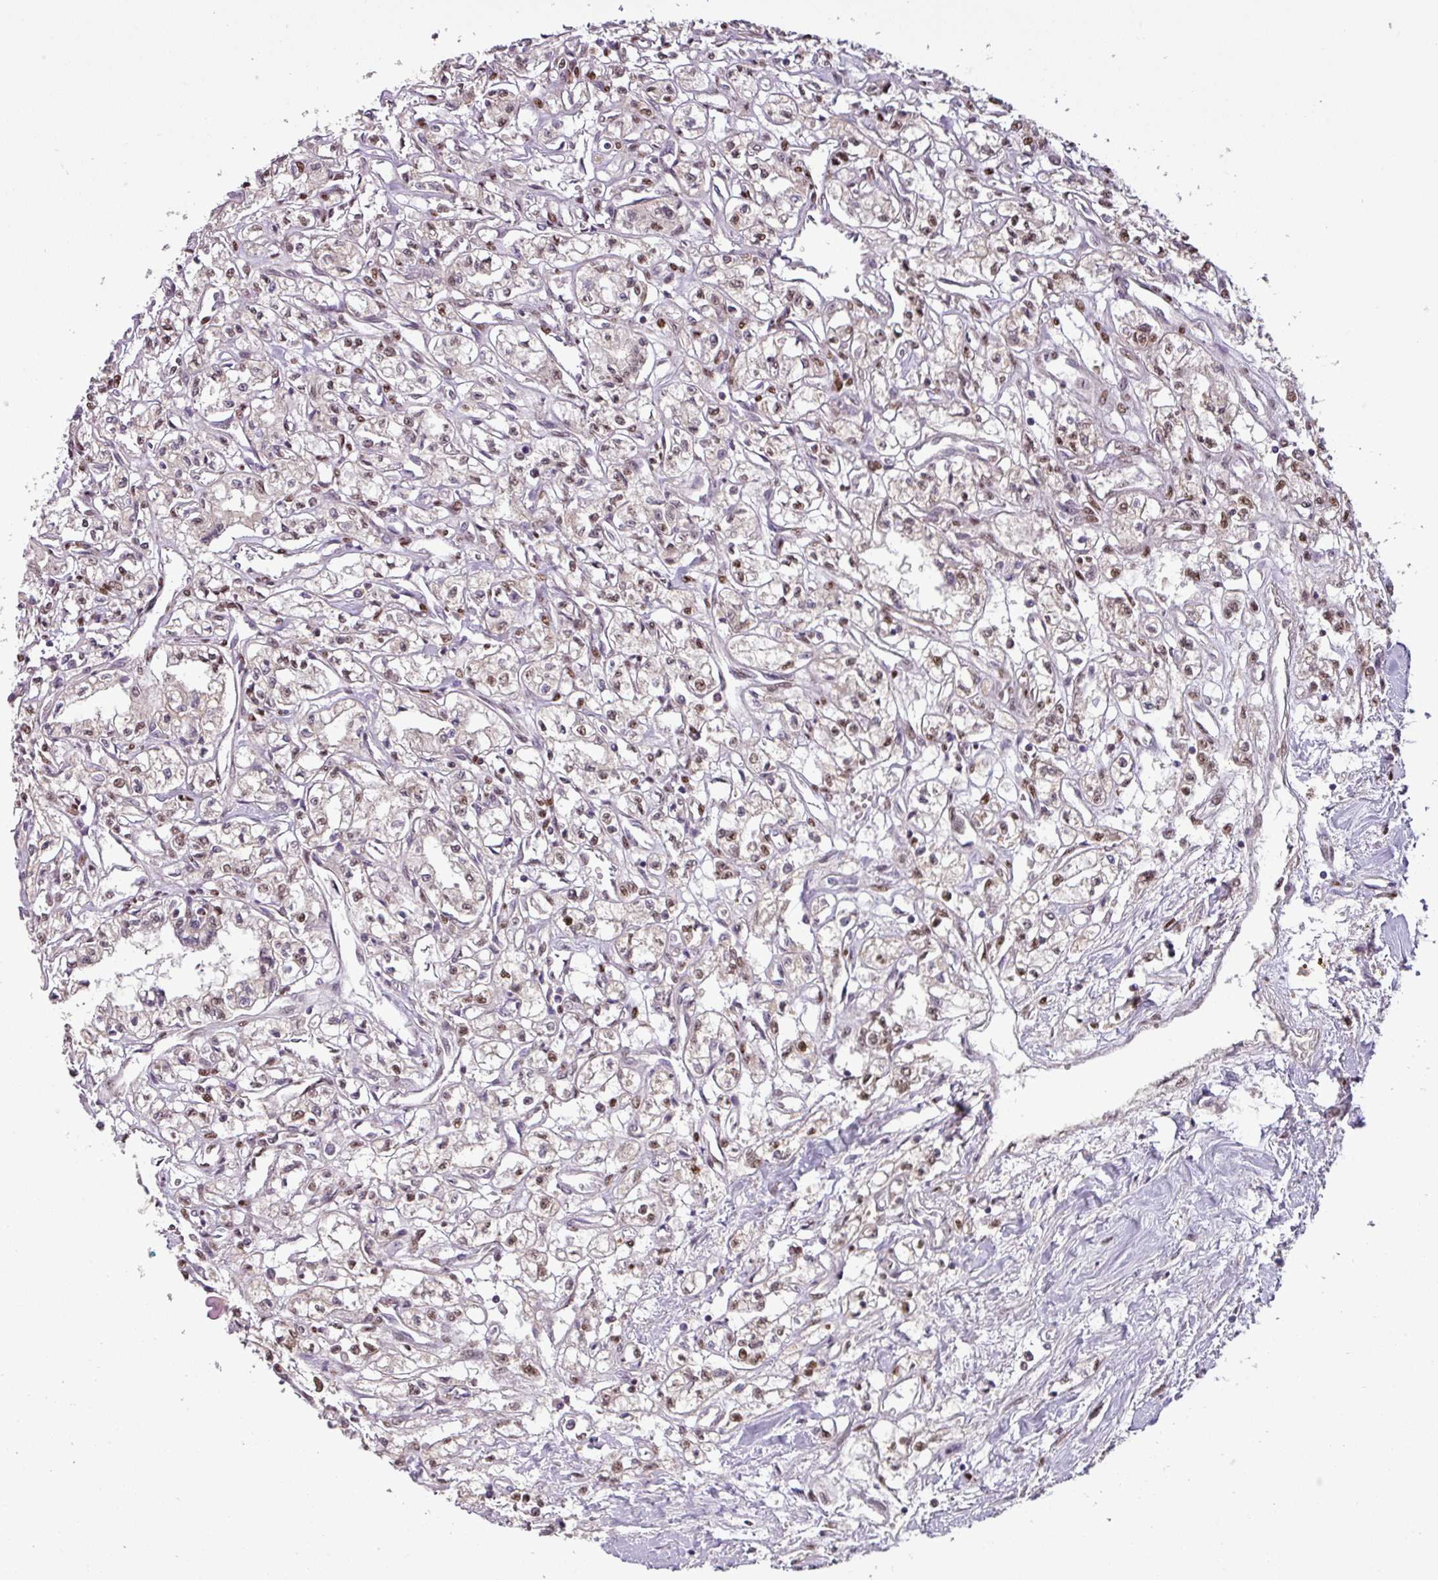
{"staining": {"intensity": "moderate", "quantity": ">75%", "location": "nuclear"}, "tissue": "renal cancer", "cell_type": "Tumor cells", "image_type": "cancer", "snomed": [{"axis": "morphology", "description": "Adenocarcinoma, NOS"}, {"axis": "topography", "description": "Kidney"}], "caption": "Protein staining by immunohistochemistry reveals moderate nuclear expression in approximately >75% of tumor cells in renal cancer (adenocarcinoma). The staining was performed using DAB (3,3'-diaminobenzidine) to visualize the protein expression in brown, while the nuclei were stained in blue with hematoxylin (Magnification: 20x).", "gene": "IRF2BPL", "patient": {"sex": "male", "age": 56}}